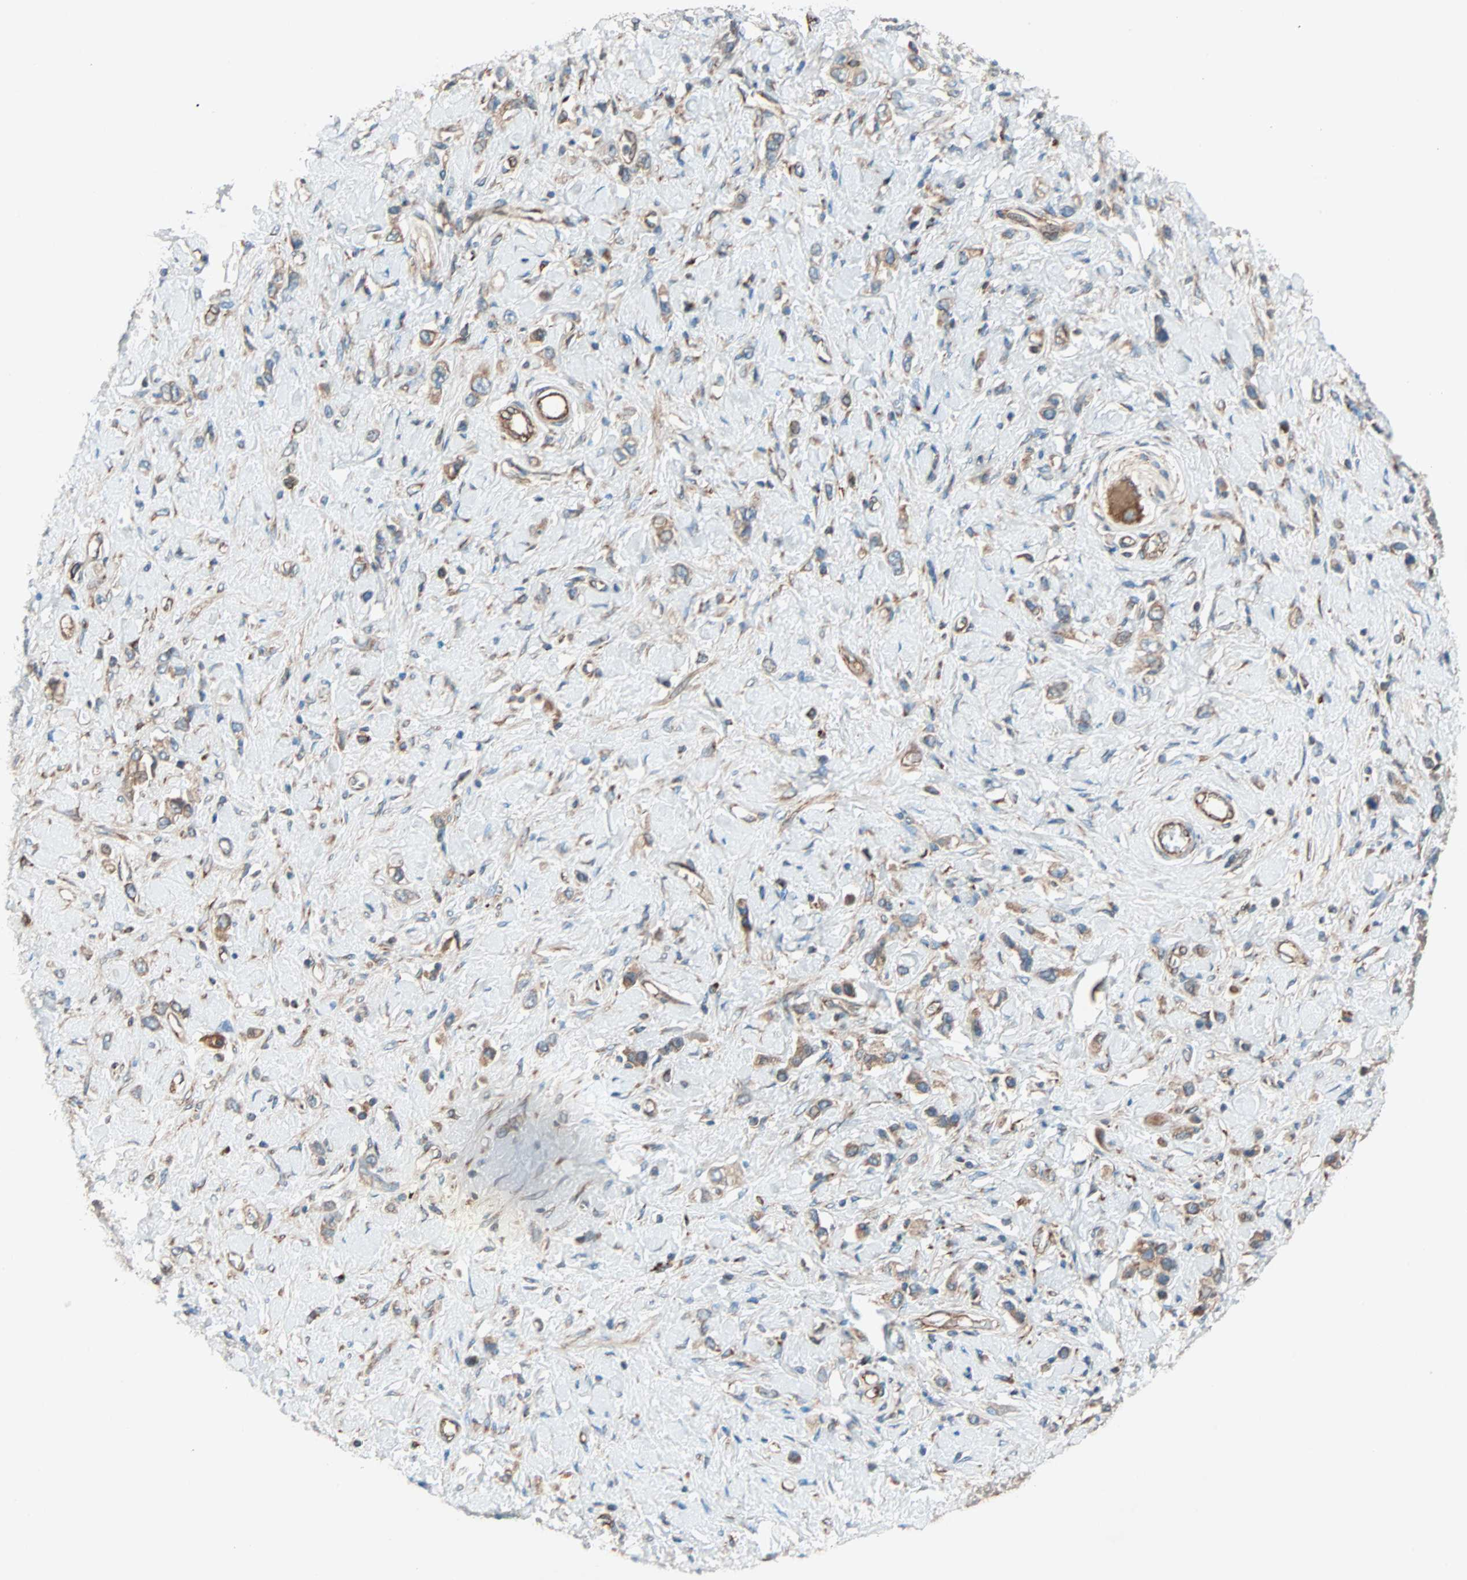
{"staining": {"intensity": "moderate", "quantity": ">75%", "location": "cytoplasmic/membranous"}, "tissue": "stomach cancer", "cell_type": "Tumor cells", "image_type": "cancer", "snomed": [{"axis": "morphology", "description": "Normal tissue, NOS"}, {"axis": "morphology", "description": "Adenocarcinoma, NOS"}, {"axis": "topography", "description": "Stomach, upper"}, {"axis": "topography", "description": "Stomach"}], "caption": "DAB (3,3'-diaminobenzidine) immunohistochemical staining of stomach cancer (adenocarcinoma) shows moderate cytoplasmic/membranous protein expression in about >75% of tumor cells.", "gene": "PHYH", "patient": {"sex": "female", "age": 65}}